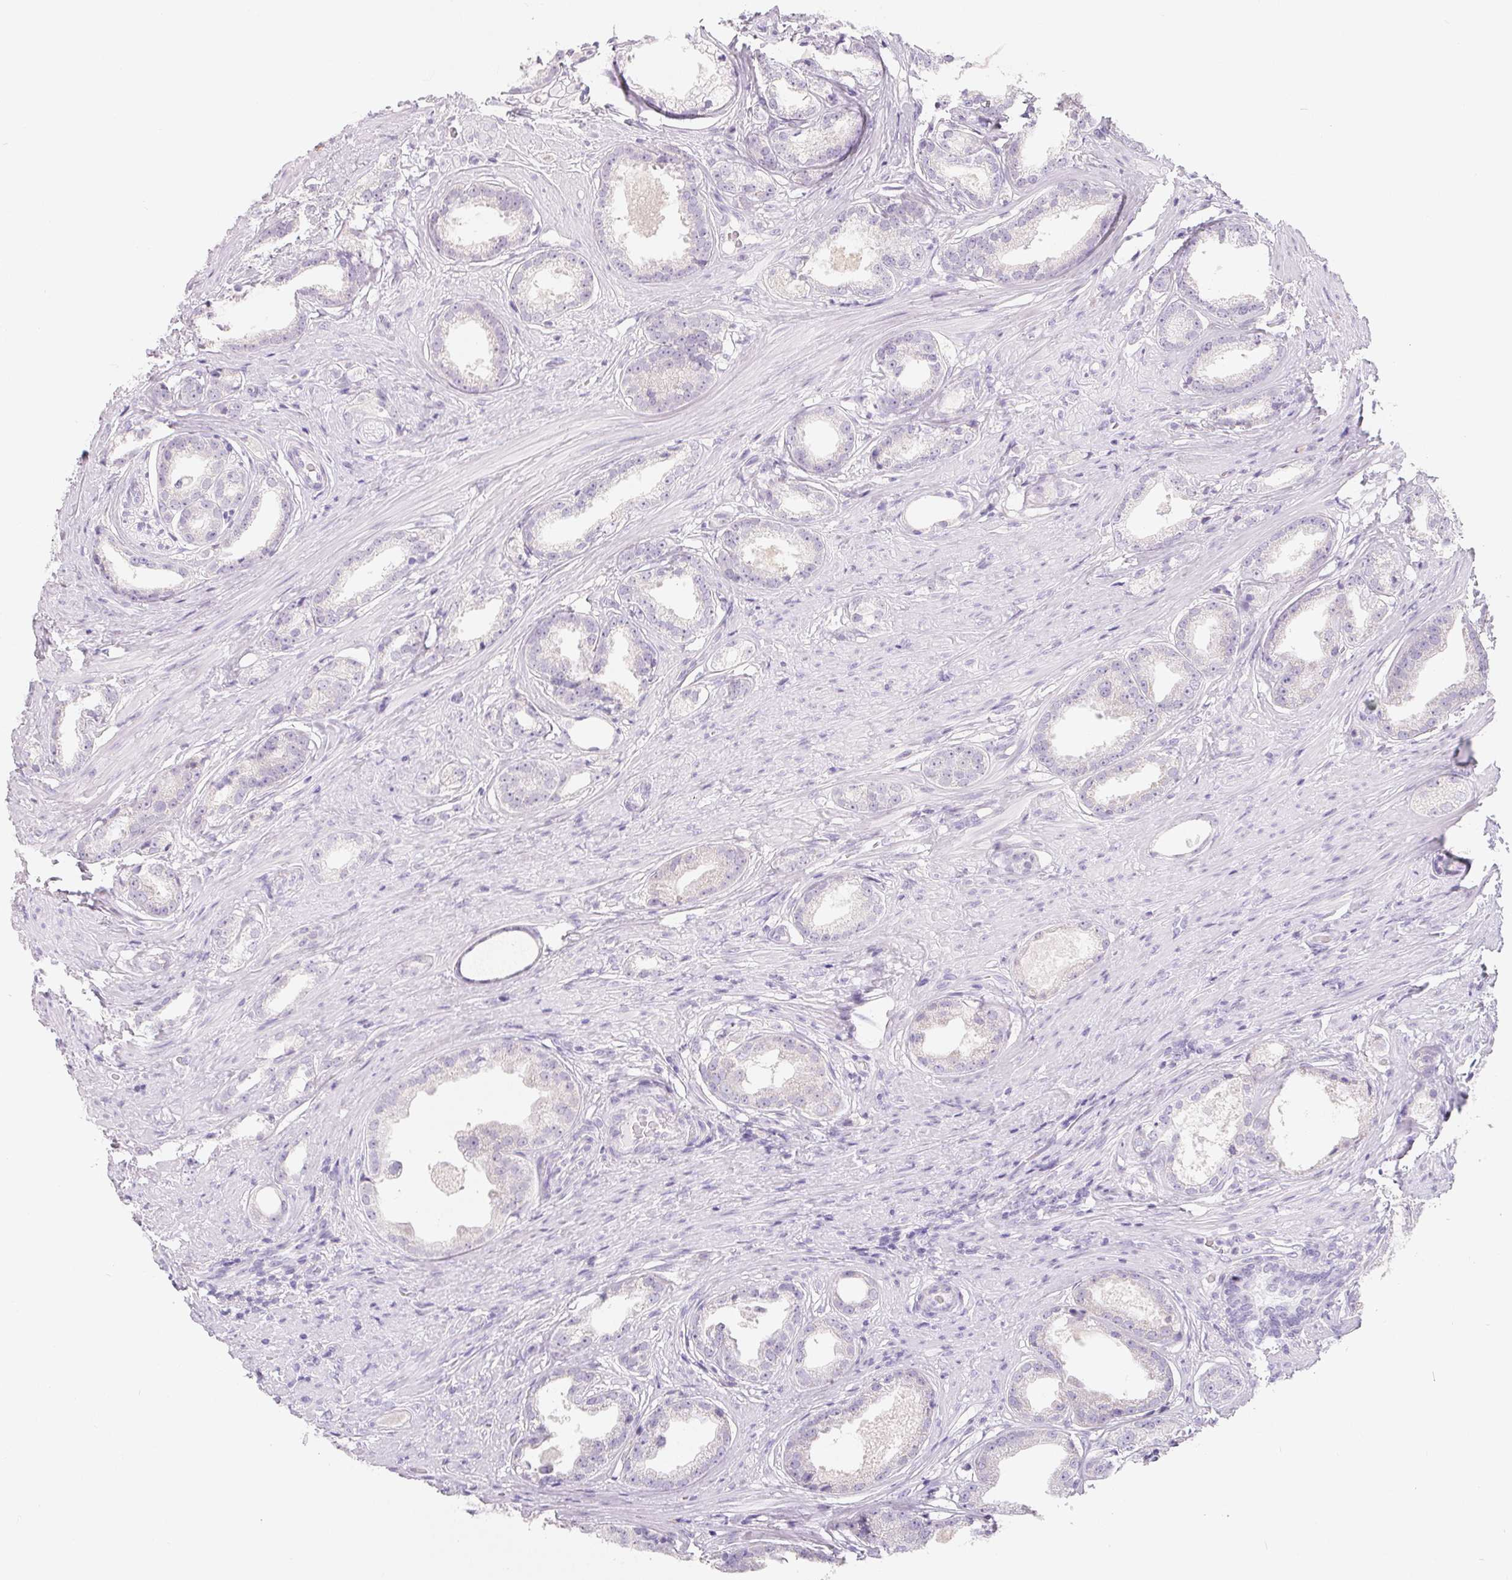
{"staining": {"intensity": "negative", "quantity": "none", "location": "none"}, "tissue": "prostate cancer", "cell_type": "Tumor cells", "image_type": "cancer", "snomed": [{"axis": "morphology", "description": "Adenocarcinoma, Low grade"}, {"axis": "topography", "description": "Prostate"}], "caption": "Photomicrograph shows no significant protein expression in tumor cells of prostate cancer (low-grade adenocarcinoma). (Stains: DAB (3,3'-diaminobenzidine) IHC with hematoxylin counter stain, Microscopy: brightfield microscopy at high magnification).", "gene": "SPACA5B", "patient": {"sex": "male", "age": 65}}